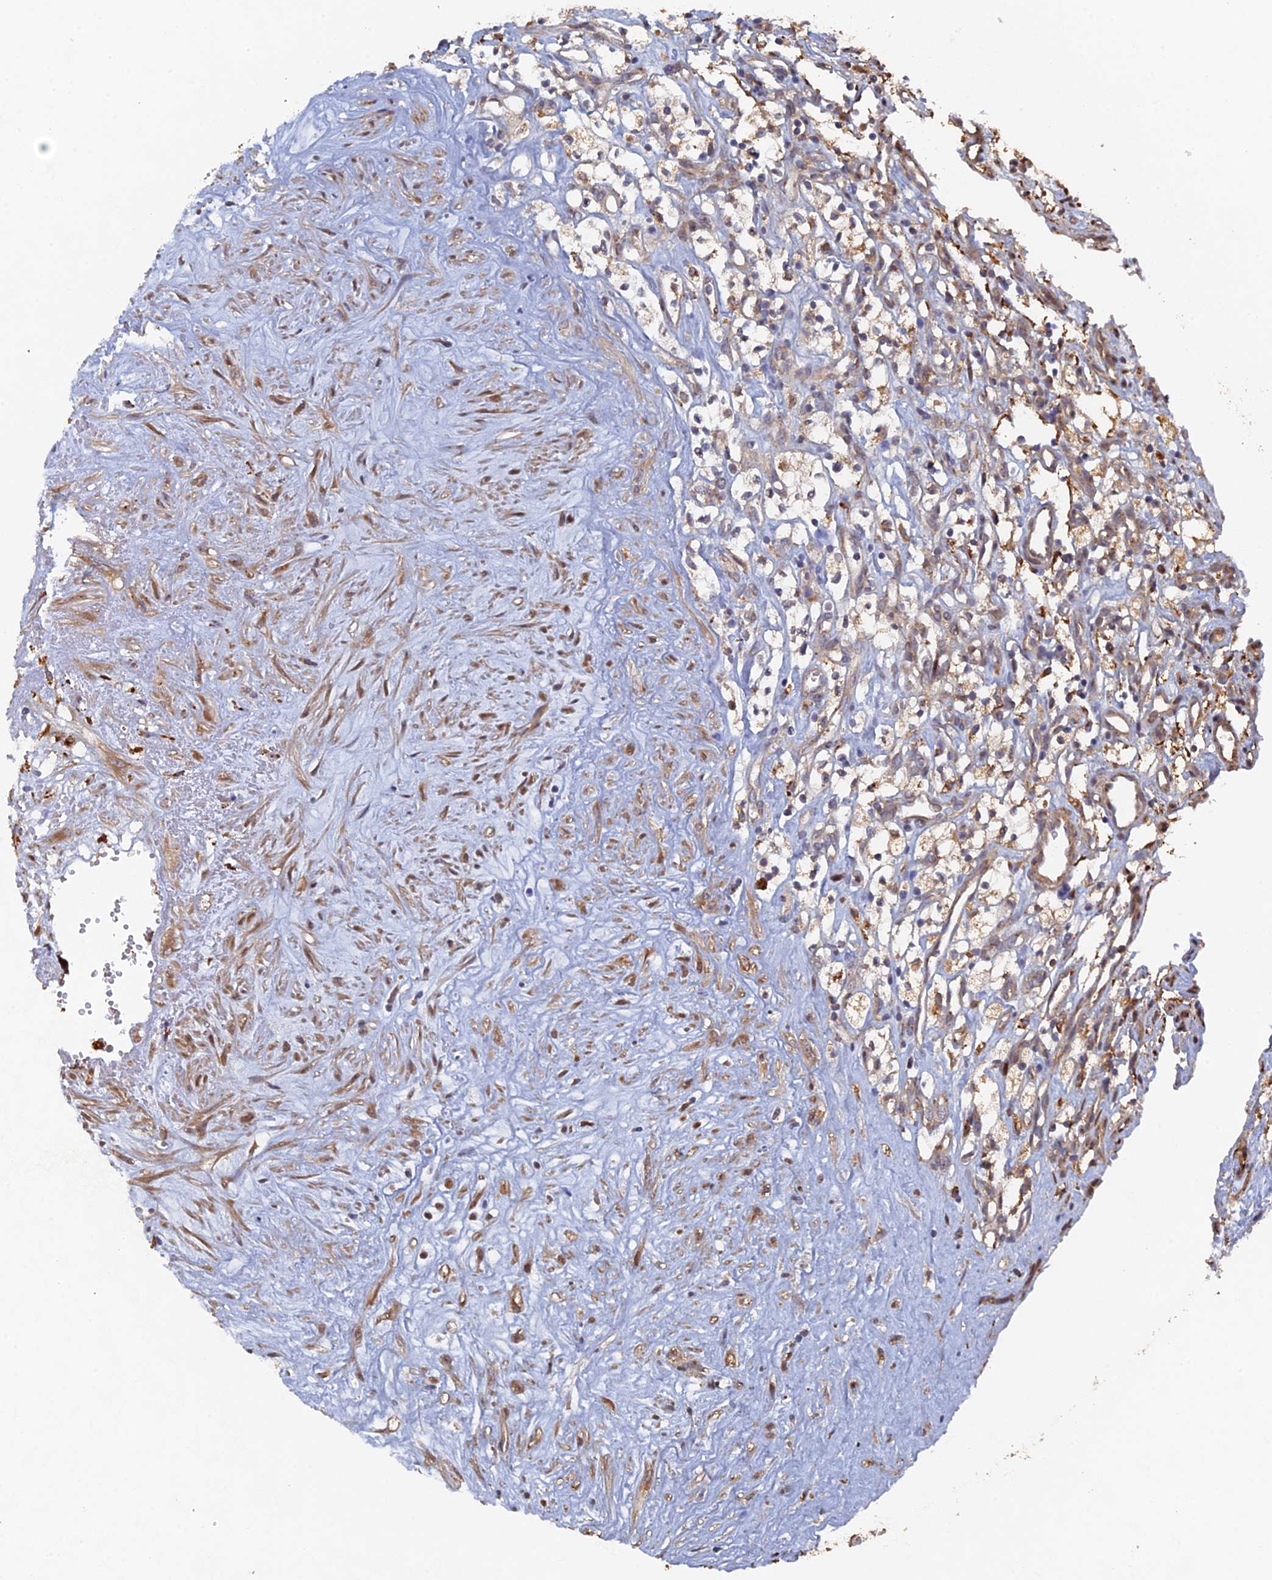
{"staining": {"intensity": "weak", "quantity": "25%-75%", "location": "cytoplasmic/membranous"}, "tissue": "renal cancer", "cell_type": "Tumor cells", "image_type": "cancer", "snomed": [{"axis": "morphology", "description": "Adenocarcinoma, NOS"}, {"axis": "topography", "description": "Kidney"}], "caption": "IHC photomicrograph of neoplastic tissue: renal adenocarcinoma stained using immunohistochemistry demonstrates low levels of weak protein expression localized specifically in the cytoplasmic/membranous of tumor cells, appearing as a cytoplasmic/membranous brown color.", "gene": "VPS37C", "patient": {"sex": "male", "age": 59}}